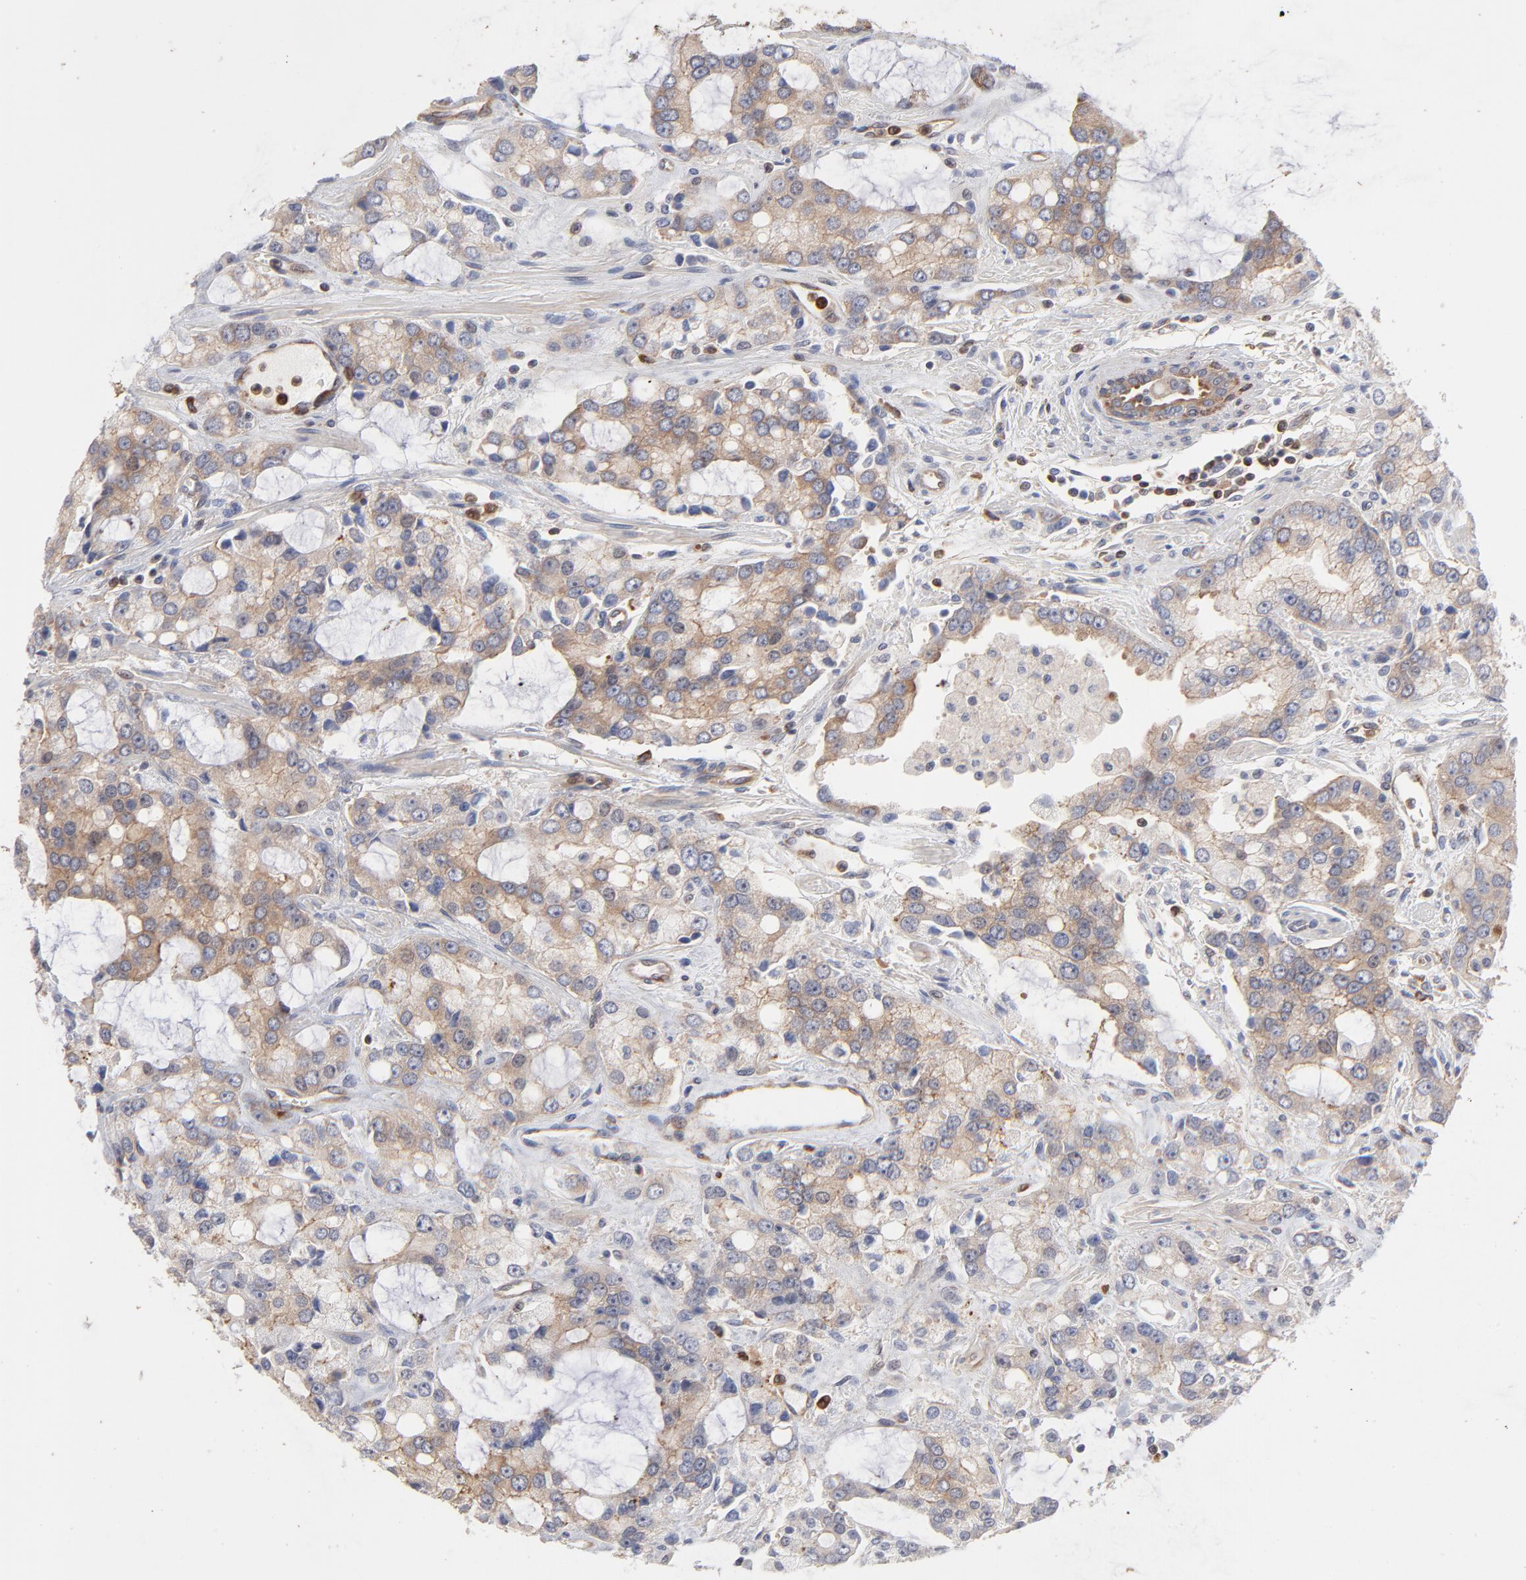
{"staining": {"intensity": "weak", "quantity": ">75%", "location": "cytoplasmic/membranous"}, "tissue": "prostate cancer", "cell_type": "Tumor cells", "image_type": "cancer", "snomed": [{"axis": "morphology", "description": "Adenocarcinoma, High grade"}, {"axis": "topography", "description": "Prostate"}], "caption": "The micrograph displays staining of prostate high-grade adenocarcinoma, revealing weak cytoplasmic/membranous protein staining (brown color) within tumor cells. (DAB (3,3'-diaminobenzidine) IHC, brown staining for protein, blue staining for nuclei).", "gene": "PXN", "patient": {"sex": "male", "age": 67}}